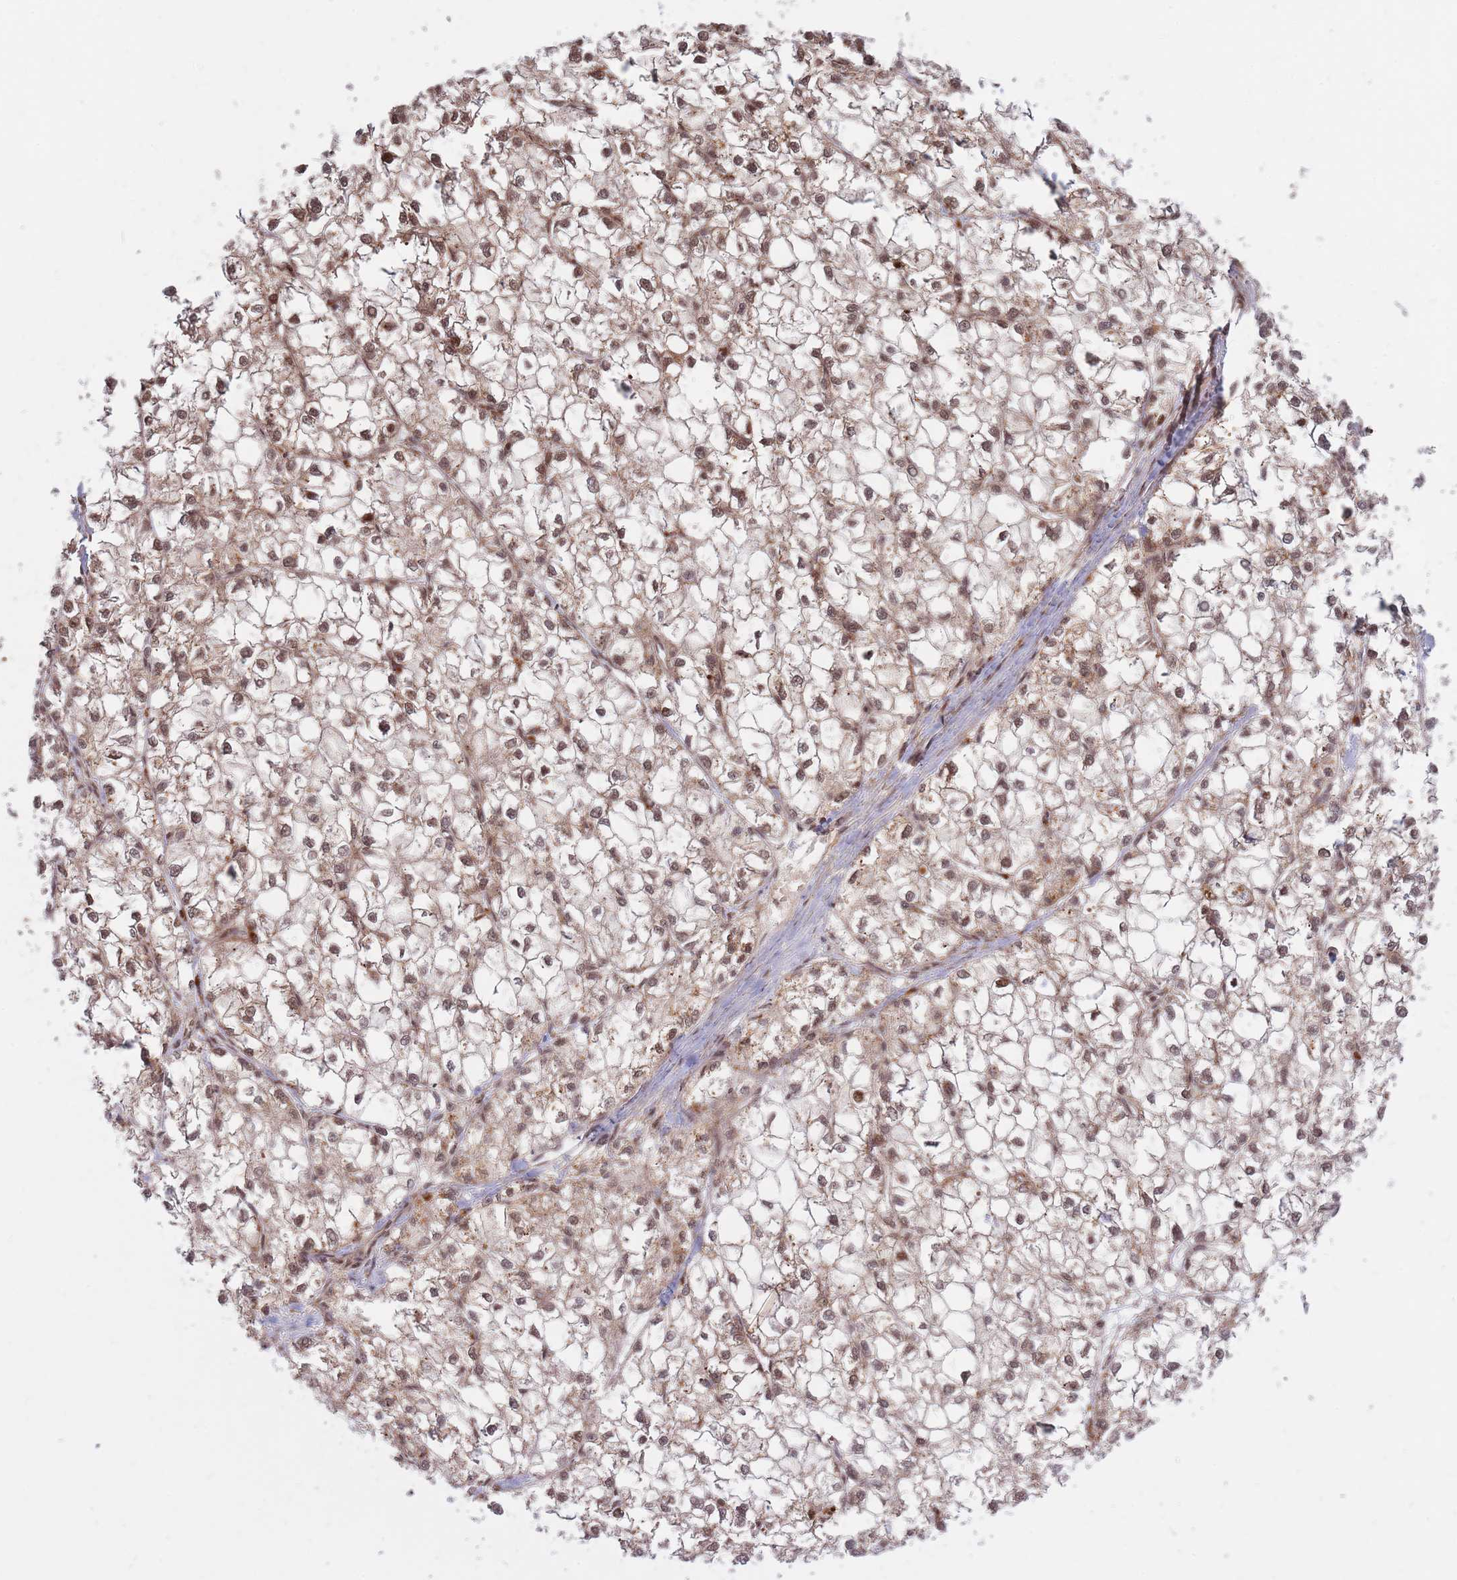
{"staining": {"intensity": "moderate", "quantity": ">75%", "location": "cytoplasmic/membranous,nuclear"}, "tissue": "liver cancer", "cell_type": "Tumor cells", "image_type": "cancer", "snomed": [{"axis": "morphology", "description": "Carcinoma, Hepatocellular, NOS"}, {"axis": "topography", "description": "Liver"}], "caption": "Protein expression analysis of human liver hepatocellular carcinoma reveals moderate cytoplasmic/membranous and nuclear expression in approximately >75% of tumor cells.", "gene": "SRA1", "patient": {"sex": "female", "age": 43}}